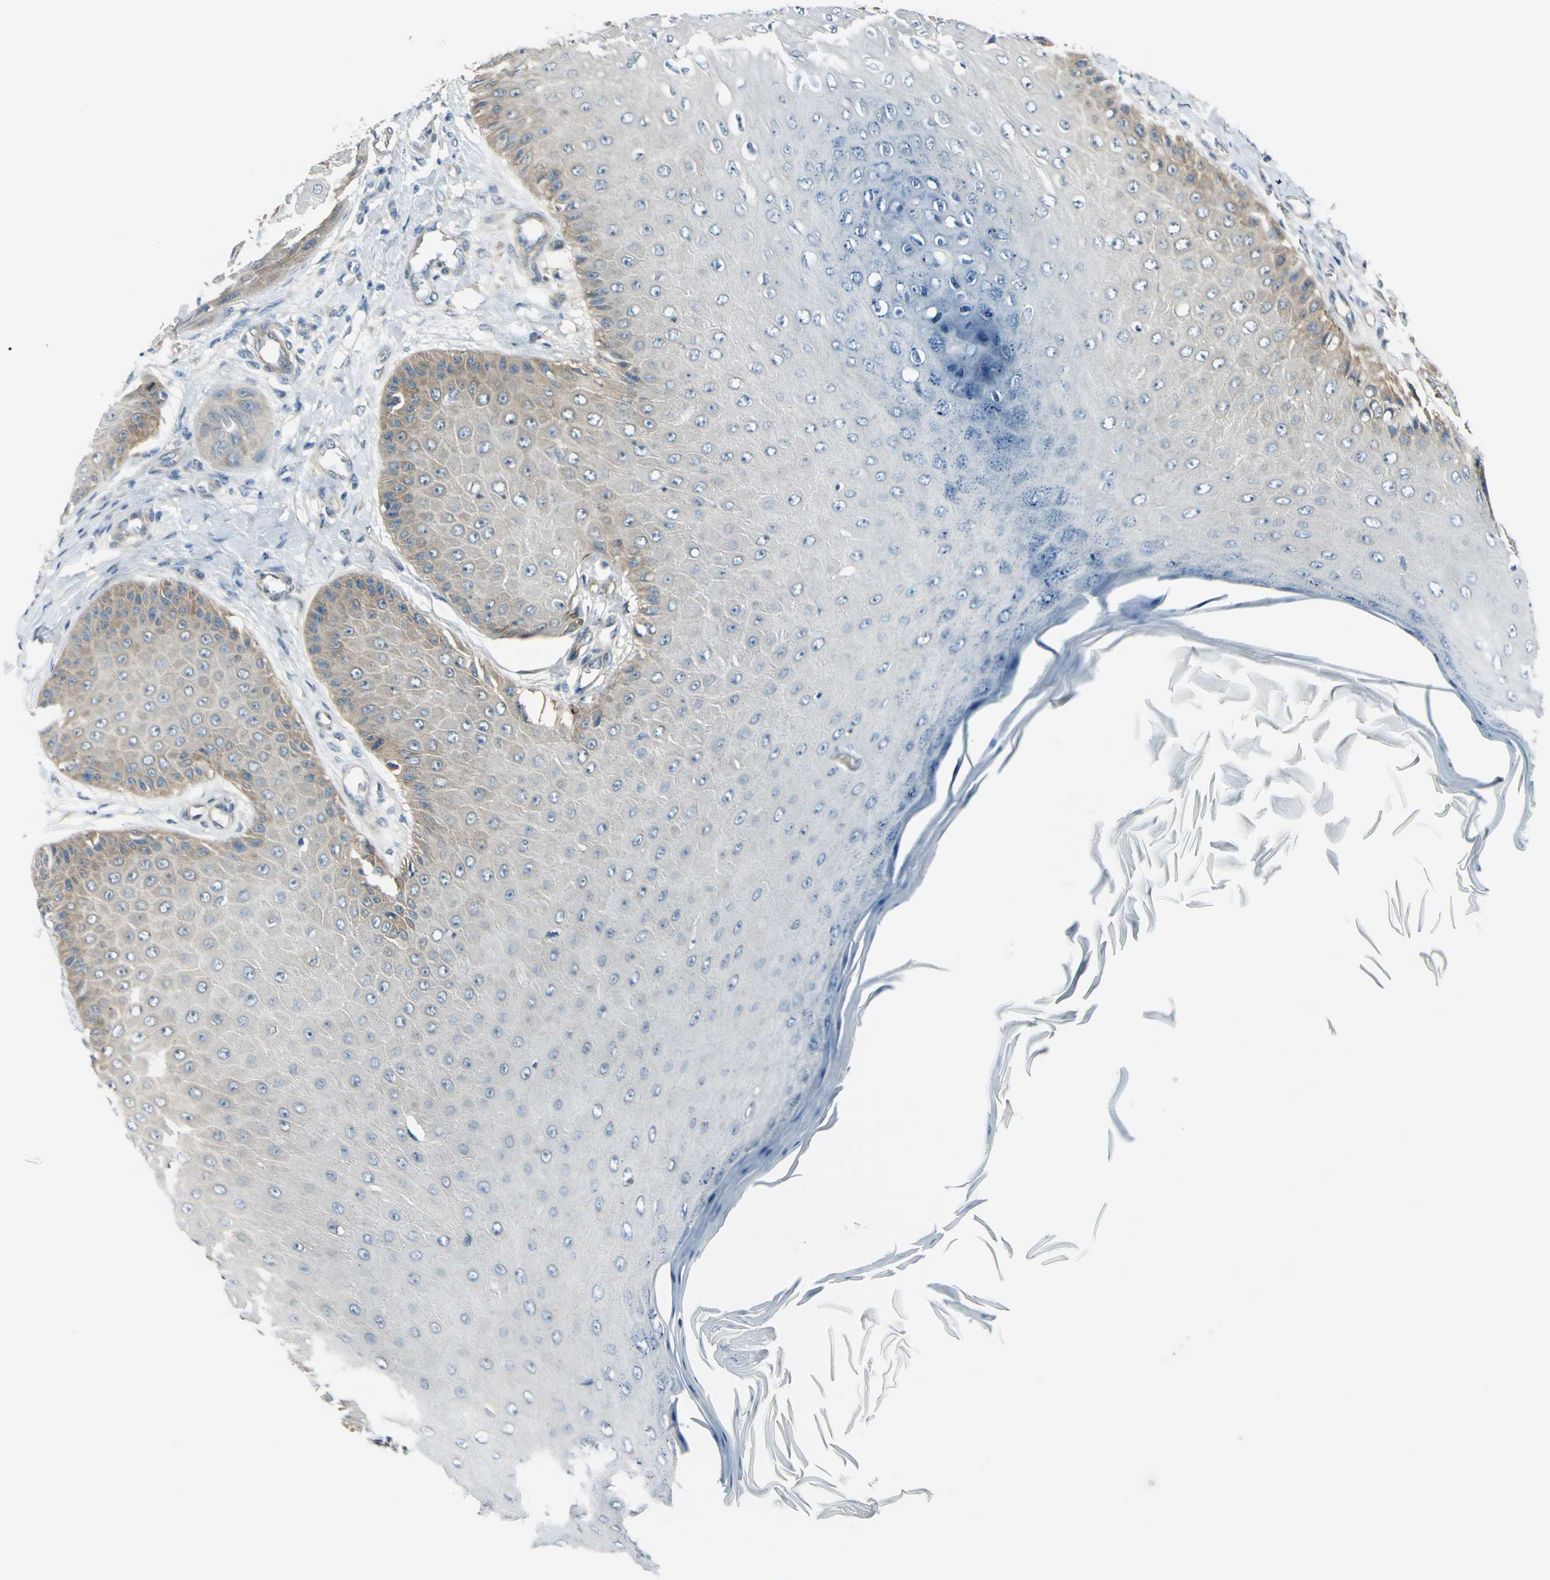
{"staining": {"intensity": "weak", "quantity": "<25%", "location": "cytoplasmic/membranous"}, "tissue": "skin cancer", "cell_type": "Tumor cells", "image_type": "cancer", "snomed": [{"axis": "morphology", "description": "Squamous cell carcinoma, NOS"}, {"axis": "topography", "description": "Skin"}], "caption": "This is an immunohistochemistry (IHC) histopathology image of squamous cell carcinoma (skin). There is no staining in tumor cells.", "gene": "CDC42EP1", "patient": {"sex": "female", "age": 40}}